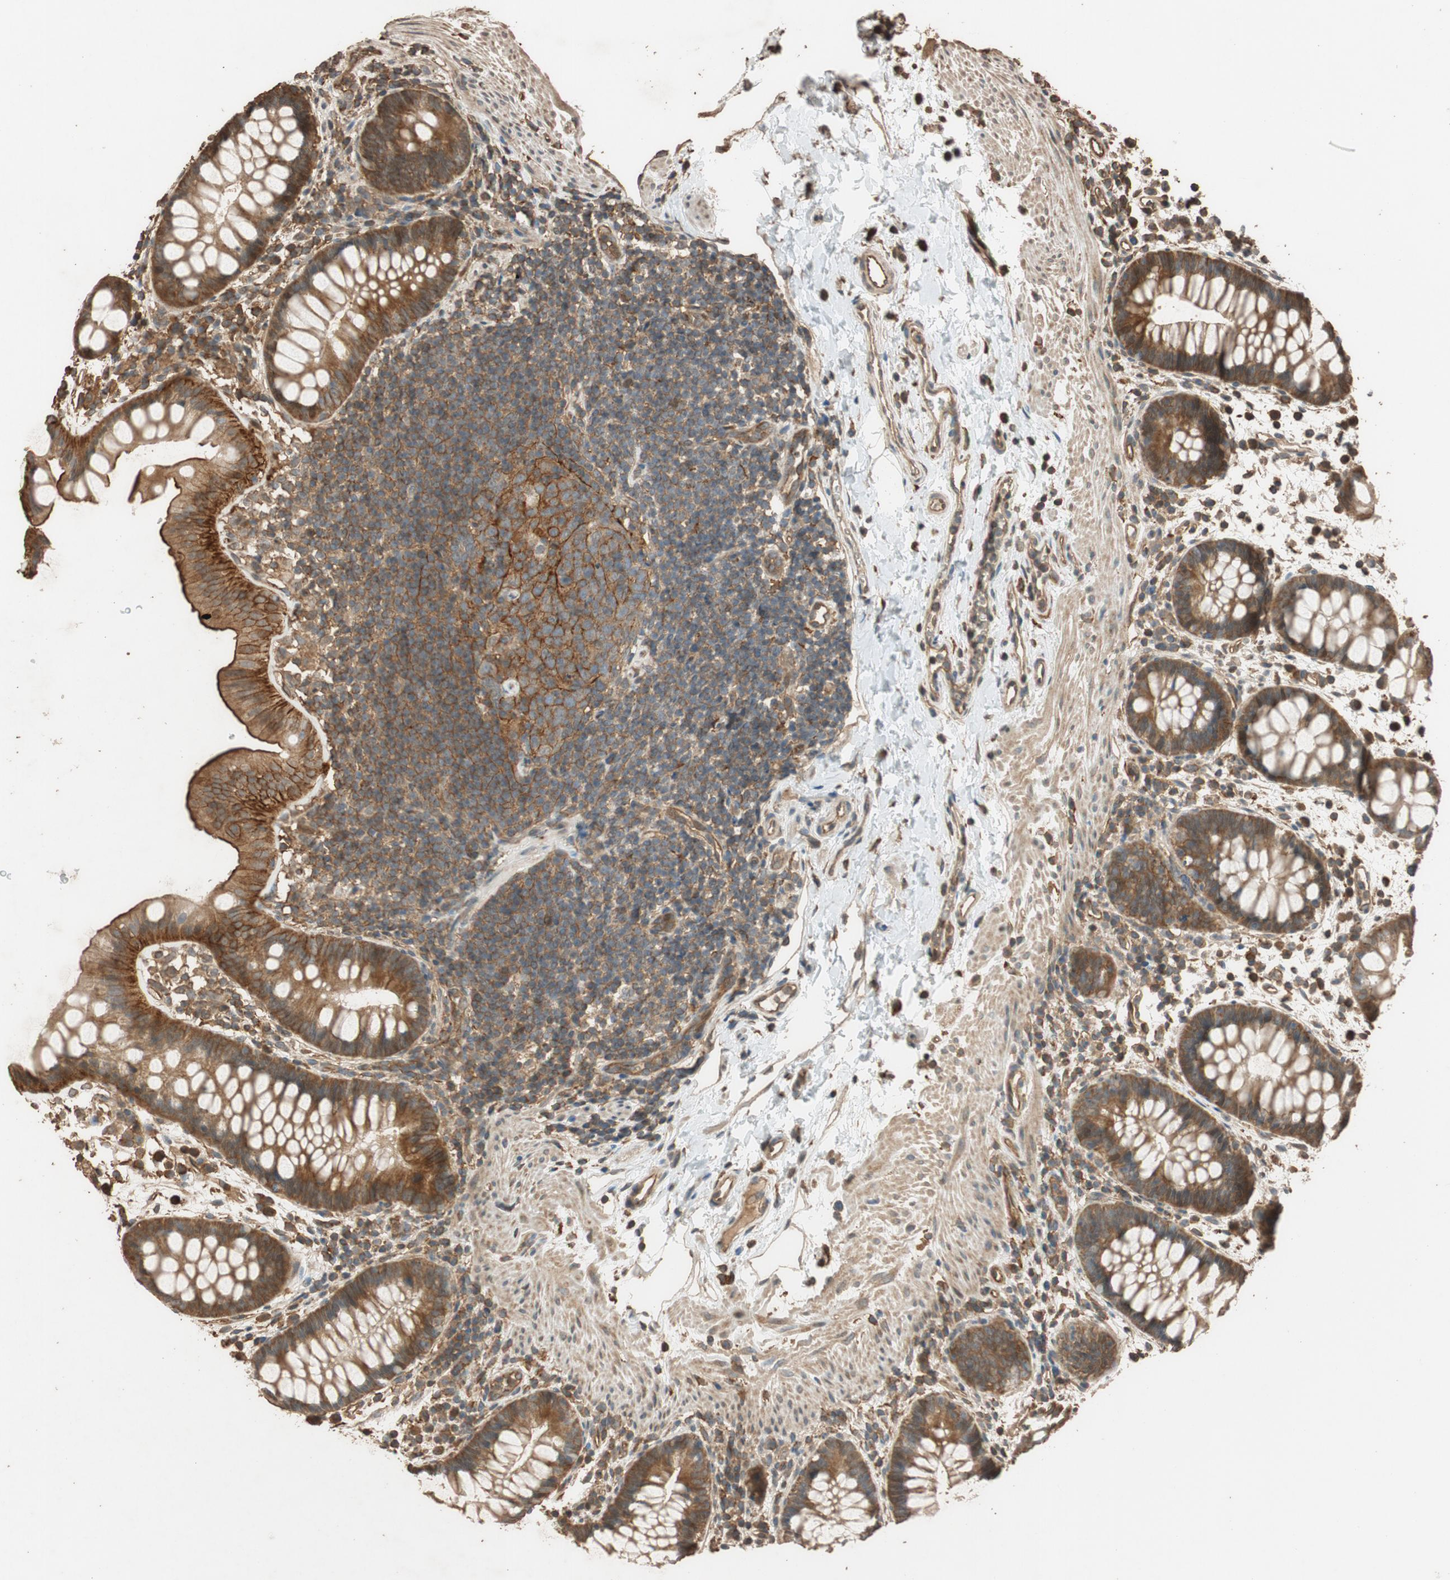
{"staining": {"intensity": "moderate", "quantity": ">75%", "location": "cytoplasmic/membranous"}, "tissue": "rectum", "cell_type": "Glandular cells", "image_type": "normal", "snomed": [{"axis": "morphology", "description": "Normal tissue, NOS"}, {"axis": "topography", "description": "Rectum"}], "caption": "Immunohistochemical staining of benign rectum displays medium levels of moderate cytoplasmic/membranous expression in approximately >75% of glandular cells.", "gene": "MST1R", "patient": {"sex": "female", "age": 24}}